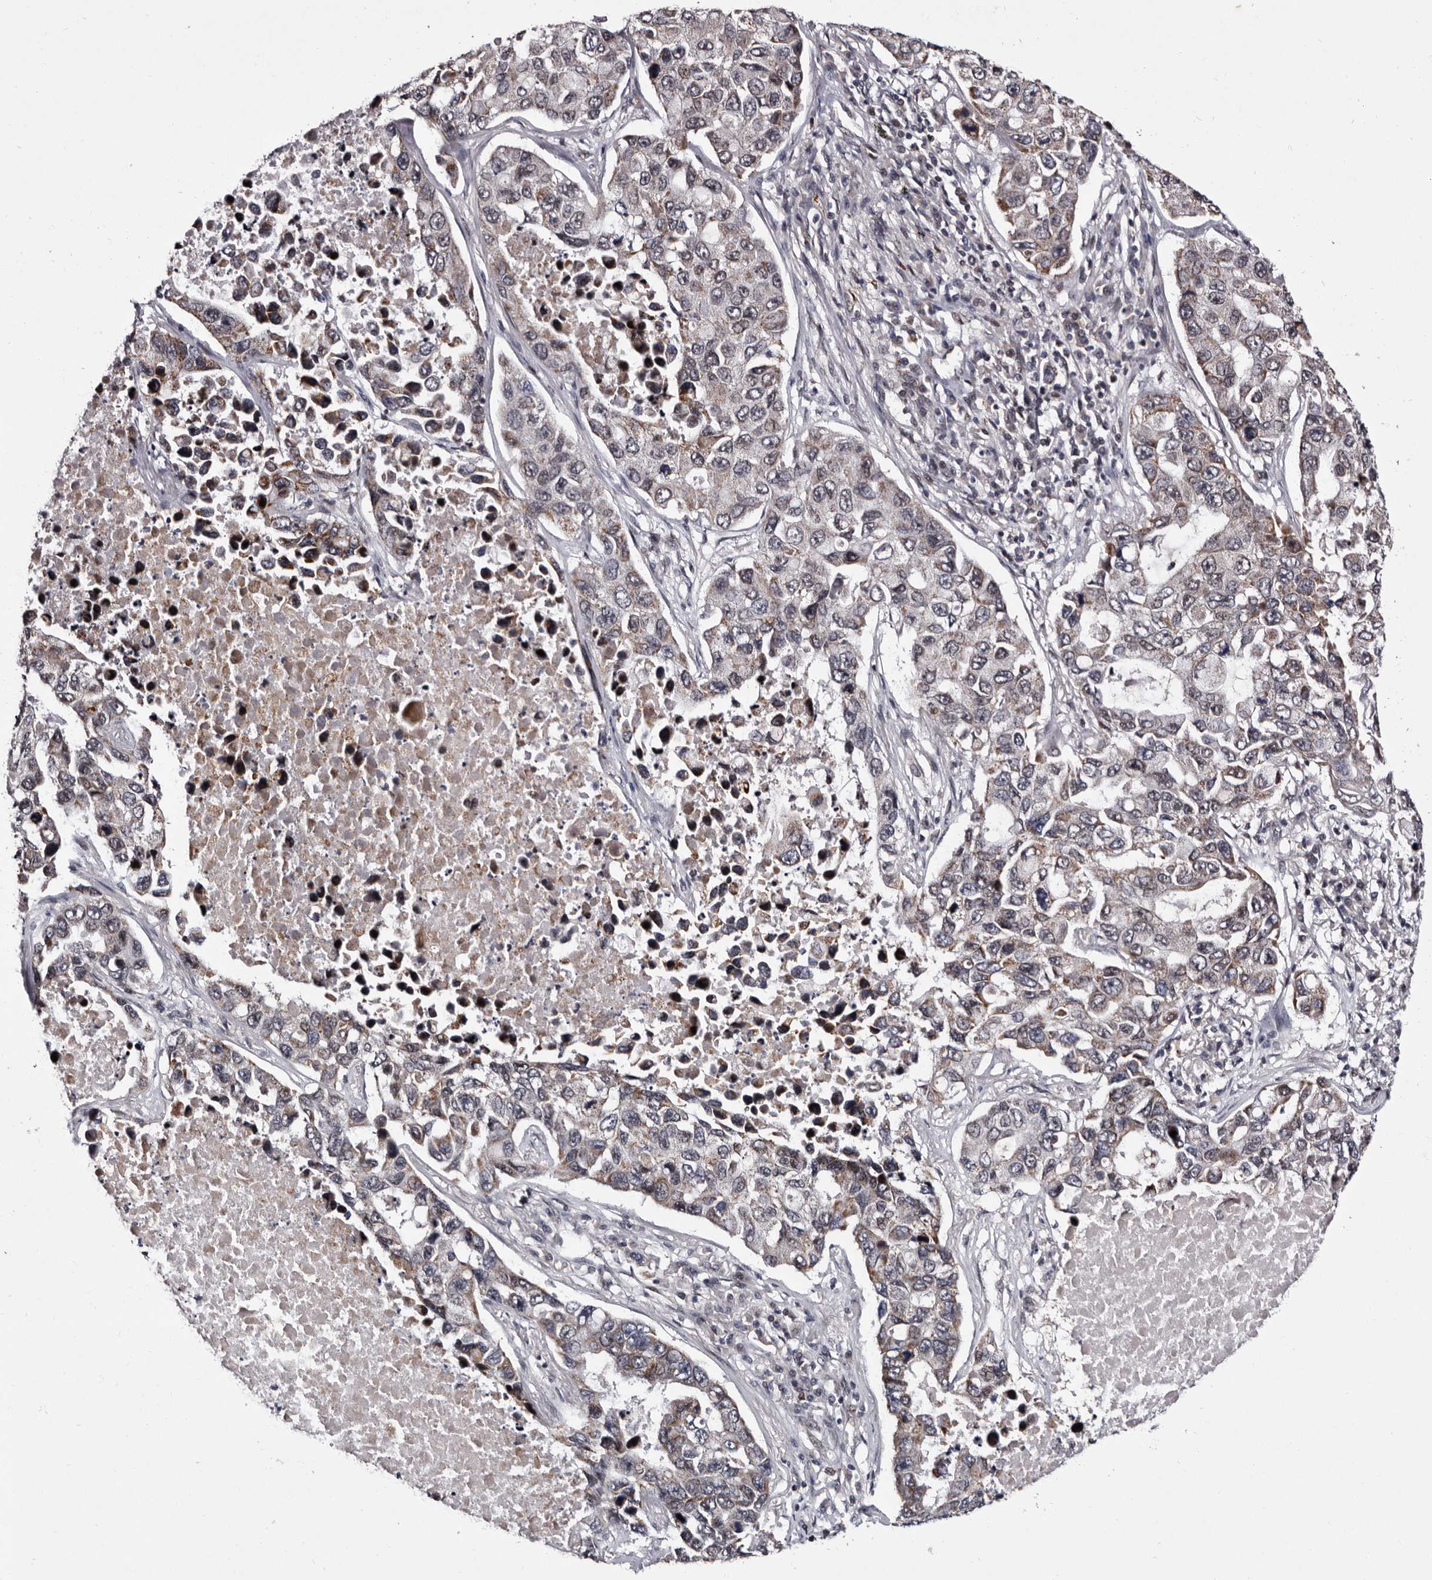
{"staining": {"intensity": "weak", "quantity": "25%-75%", "location": "cytoplasmic/membranous"}, "tissue": "lung cancer", "cell_type": "Tumor cells", "image_type": "cancer", "snomed": [{"axis": "morphology", "description": "Adenocarcinoma, NOS"}, {"axis": "topography", "description": "Lung"}], "caption": "High-power microscopy captured an immunohistochemistry (IHC) histopathology image of lung cancer (adenocarcinoma), revealing weak cytoplasmic/membranous positivity in approximately 25%-75% of tumor cells.", "gene": "TNKS", "patient": {"sex": "male", "age": 64}}